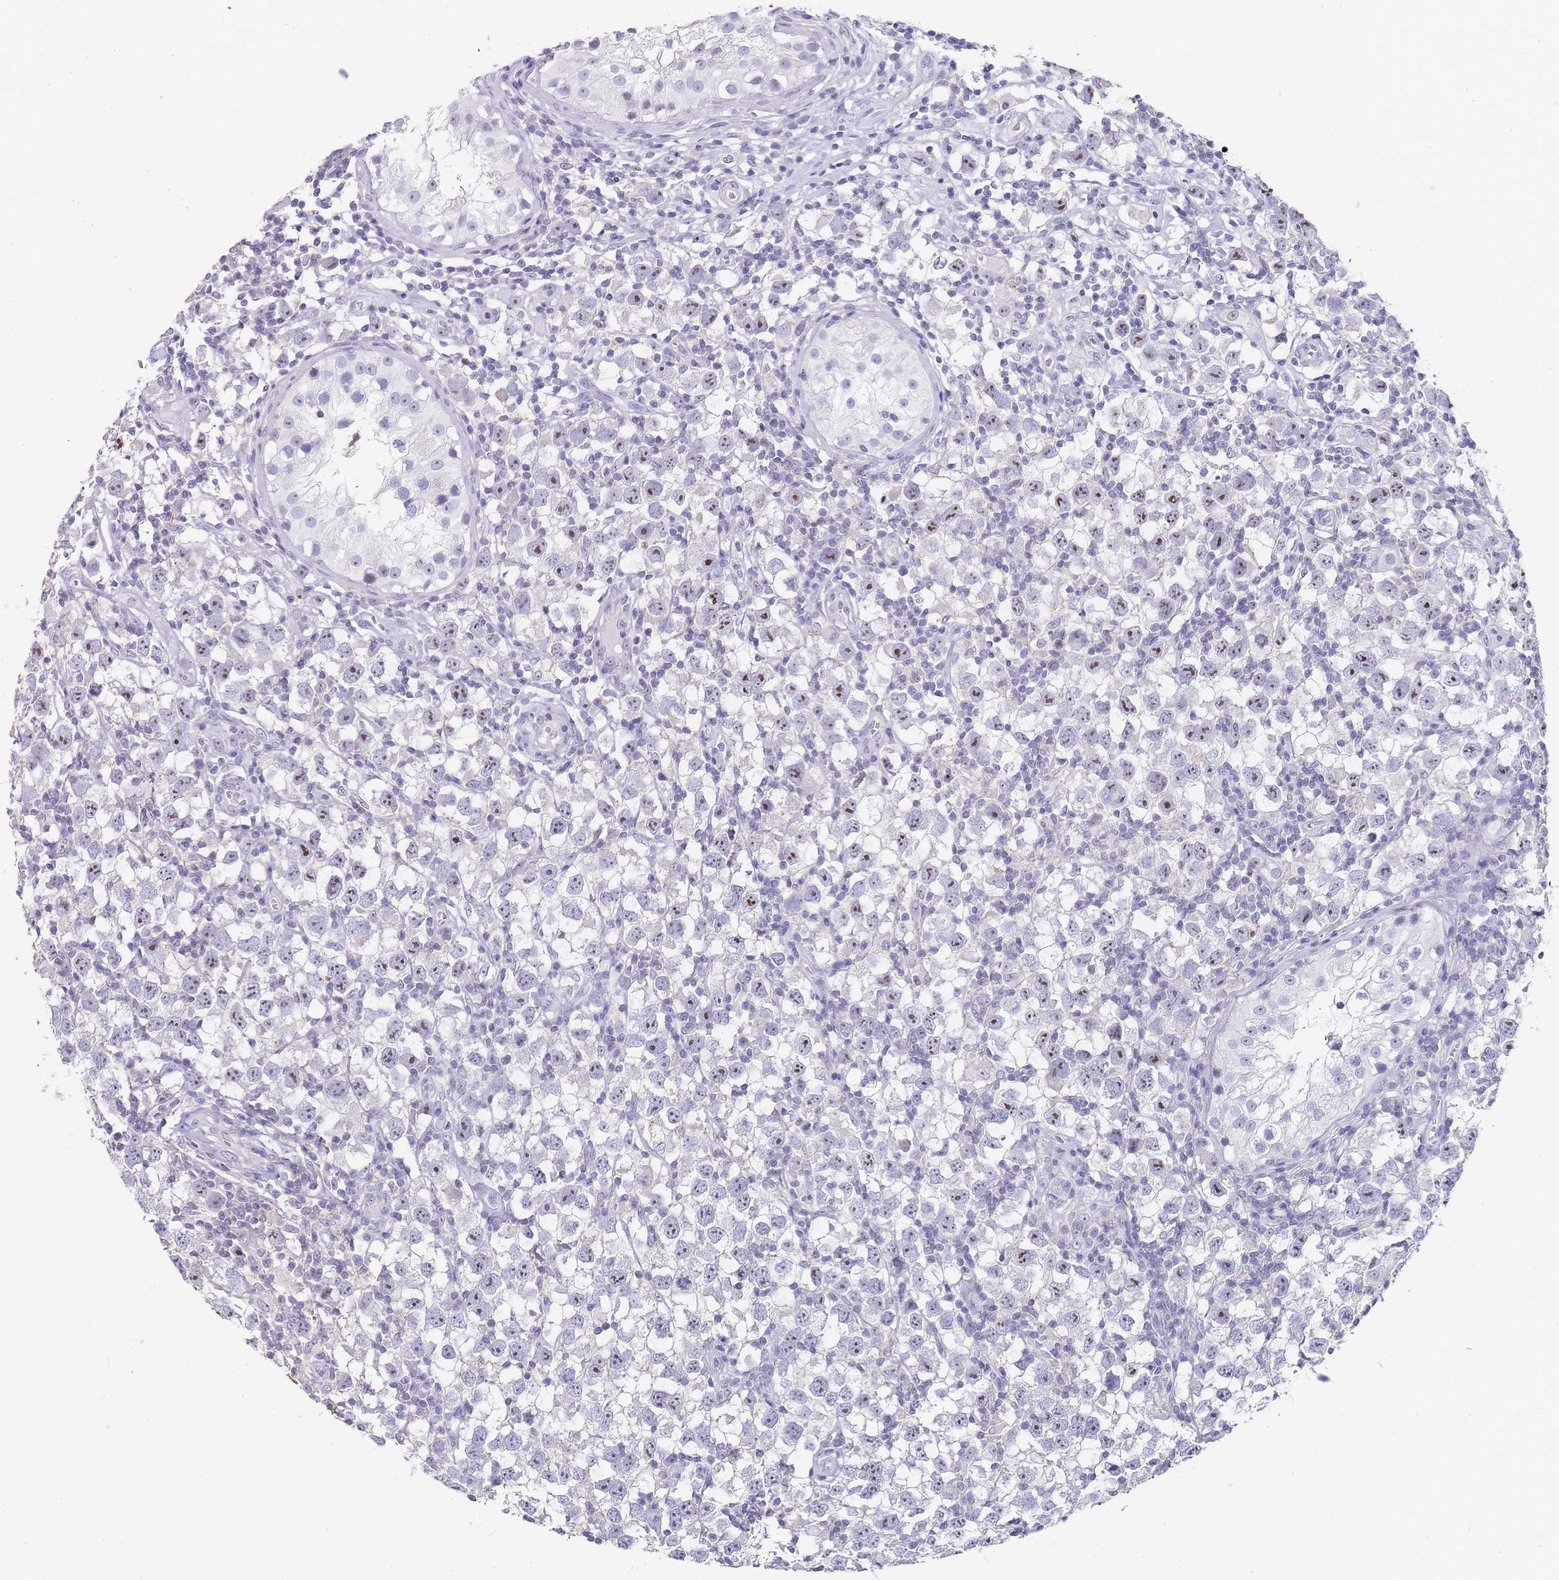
{"staining": {"intensity": "moderate", "quantity": ">75%", "location": "nuclear"}, "tissue": "testis cancer", "cell_type": "Tumor cells", "image_type": "cancer", "snomed": [{"axis": "morphology", "description": "Seminoma, NOS"}, {"axis": "morphology", "description": "Carcinoma, Embryonal, NOS"}, {"axis": "topography", "description": "Testis"}], "caption": "Immunohistochemical staining of human testis cancer (seminoma) displays moderate nuclear protein positivity in approximately >75% of tumor cells.", "gene": "NOP14", "patient": {"sex": "male", "age": 29}}